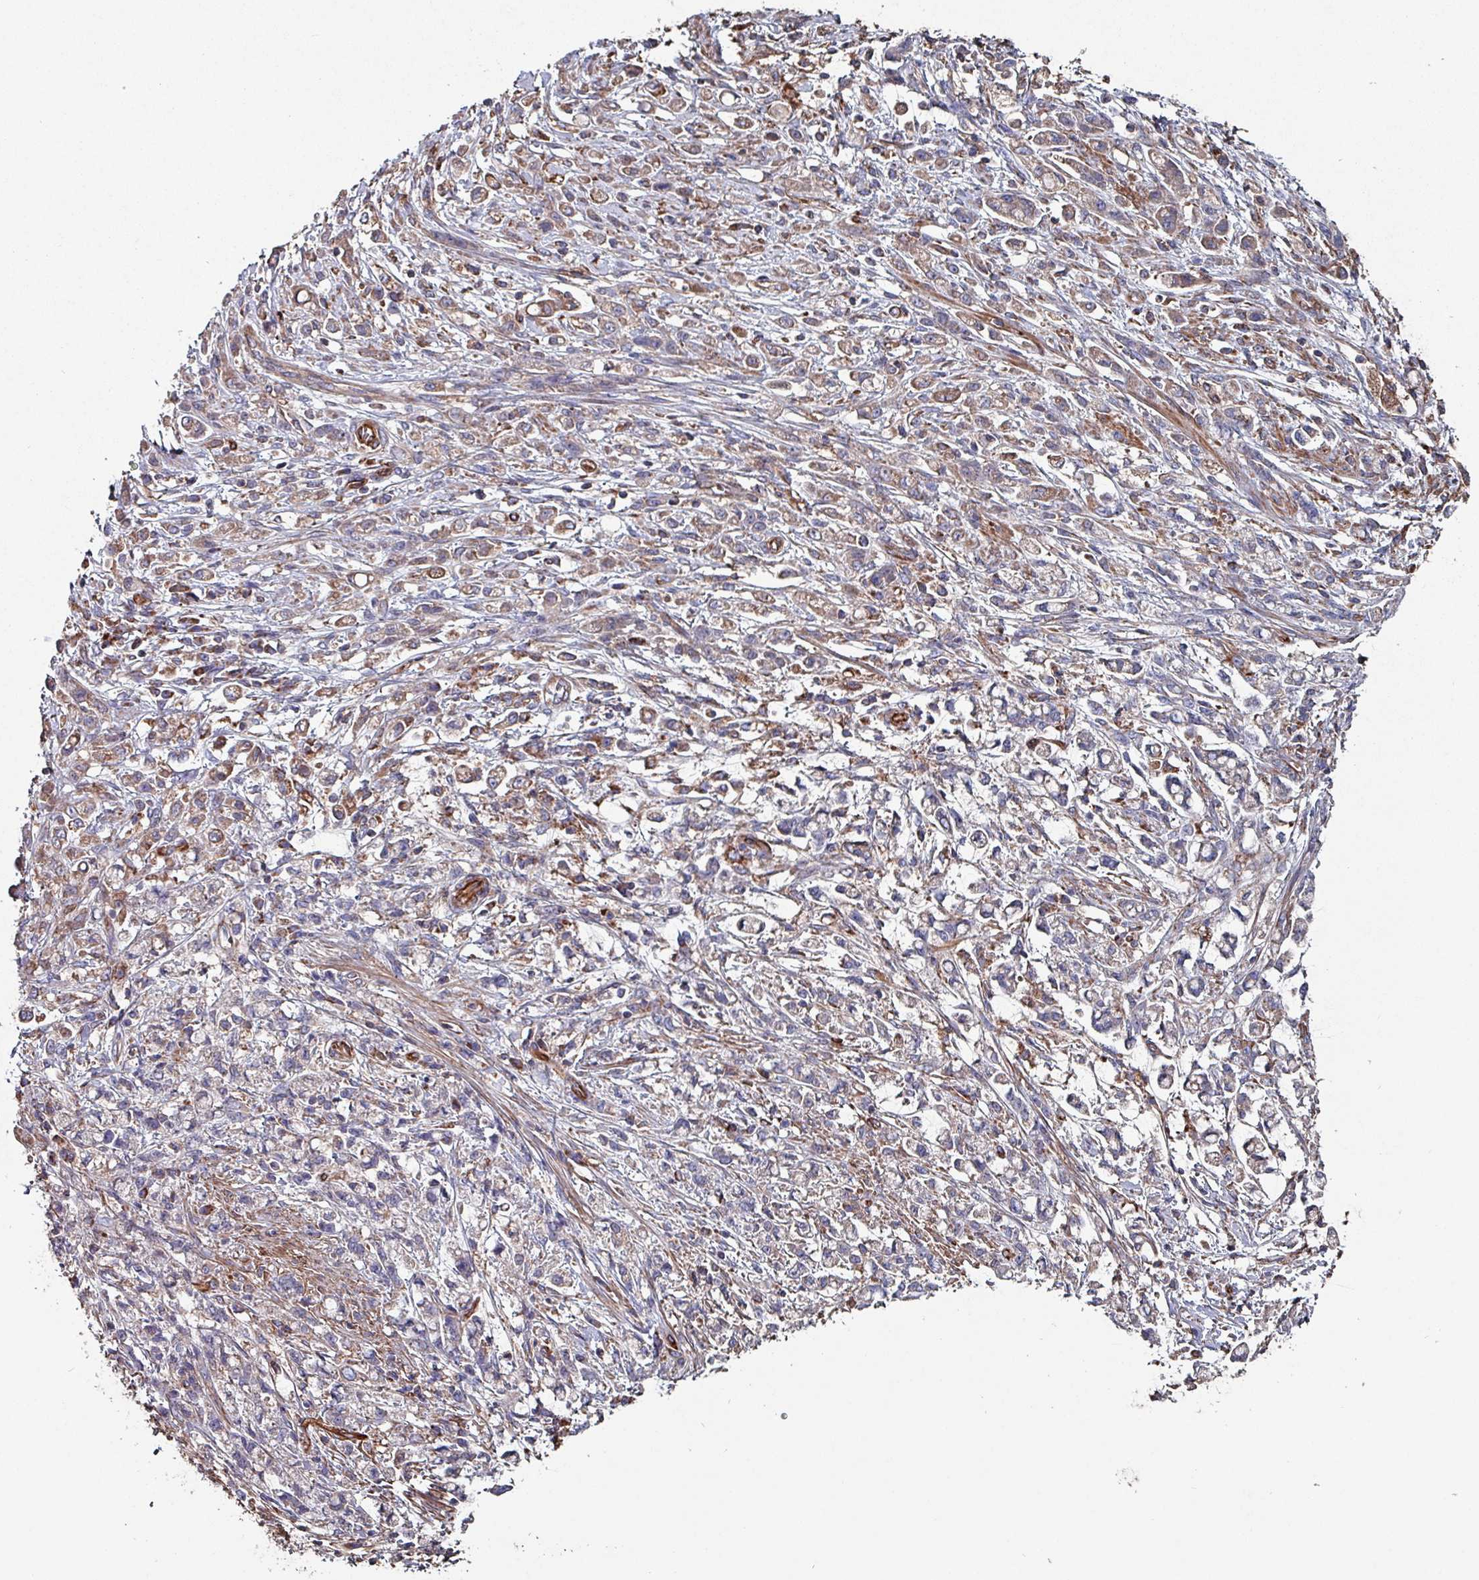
{"staining": {"intensity": "weak", "quantity": "25%-75%", "location": "cytoplasmic/membranous"}, "tissue": "stomach cancer", "cell_type": "Tumor cells", "image_type": "cancer", "snomed": [{"axis": "morphology", "description": "Adenocarcinoma, NOS"}, {"axis": "topography", "description": "Stomach"}], "caption": "A brown stain shows weak cytoplasmic/membranous staining of a protein in human adenocarcinoma (stomach) tumor cells.", "gene": "ANO10", "patient": {"sex": "female", "age": 60}}